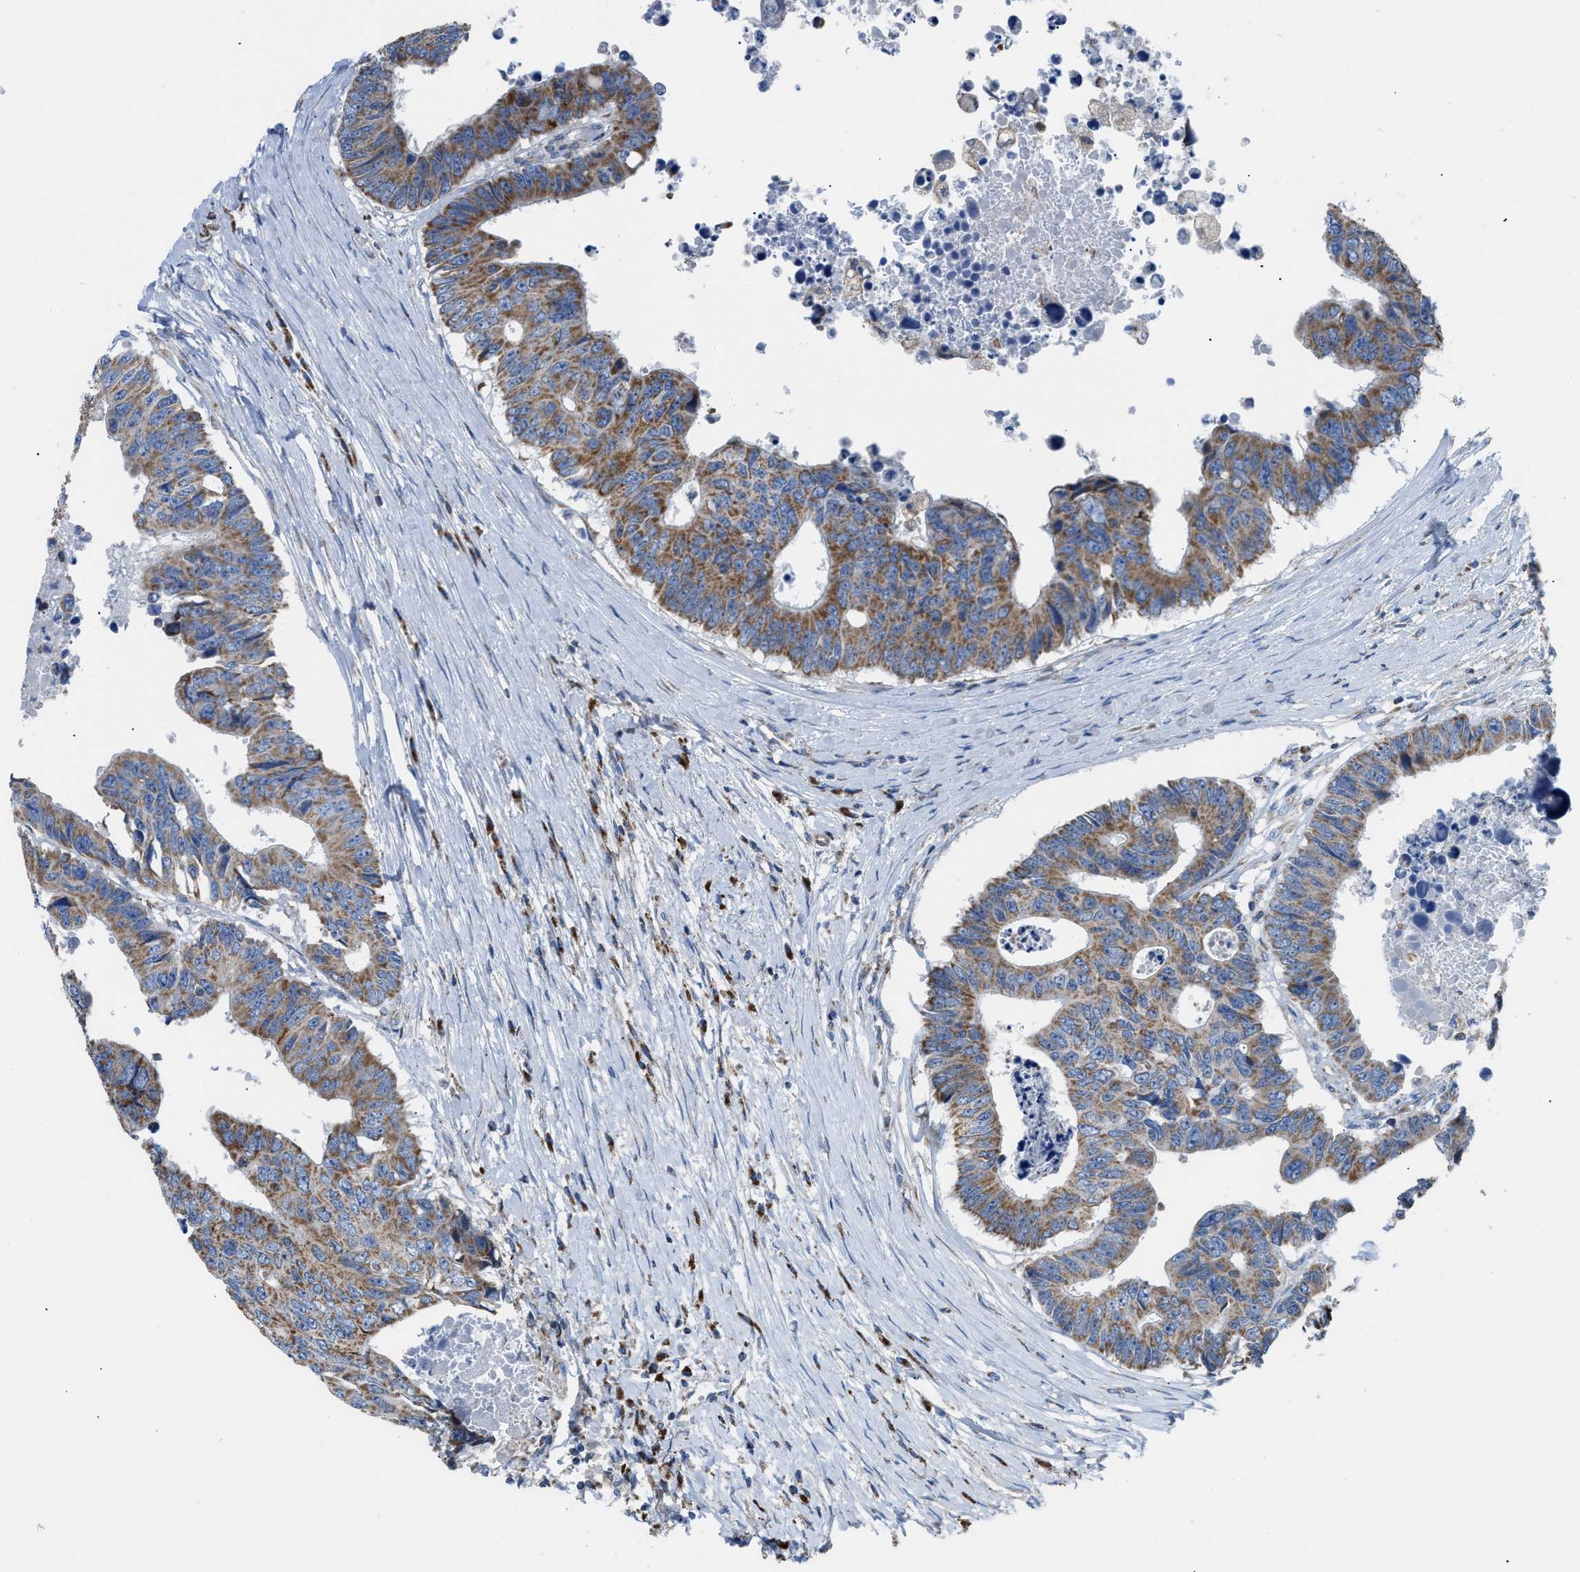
{"staining": {"intensity": "moderate", "quantity": ">75%", "location": "cytoplasmic/membranous"}, "tissue": "colorectal cancer", "cell_type": "Tumor cells", "image_type": "cancer", "snomed": [{"axis": "morphology", "description": "Adenocarcinoma, NOS"}, {"axis": "topography", "description": "Rectum"}], "caption": "A medium amount of moderate cytoplasmic/membranous staining is seen in about >75% of tumor cells in colorectal cancer tissue. Ihc stains the protein in brown and the nuclei are stained blue.", "gene": "ETFB", "patient": {"sex": "male", "age": 84}}